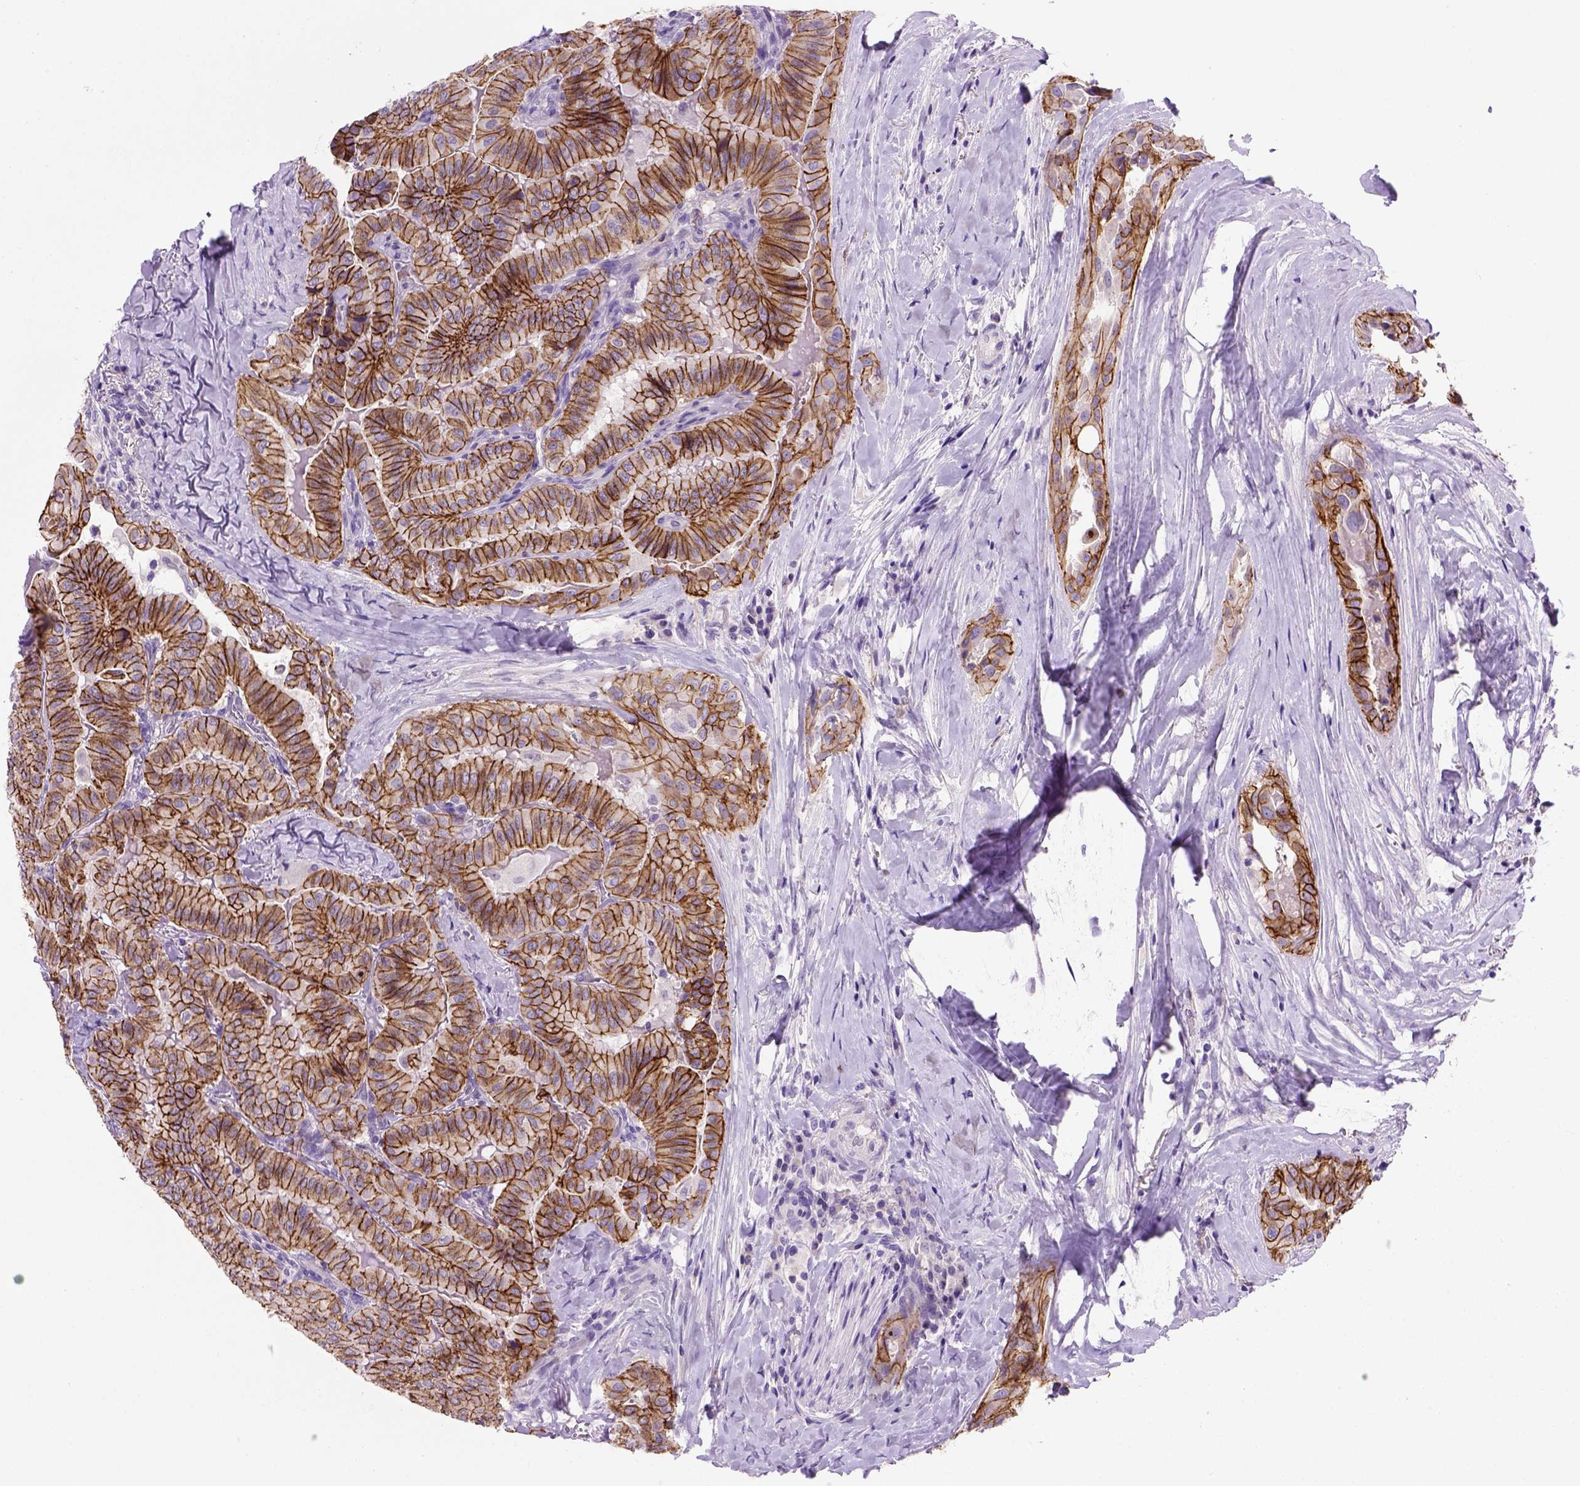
{"staining": {"intensity": "strong", "quantity": ">75%", "location": "cytoplasmic/membranous"}, "tissue": "thyroid cancer", "cell_type": "Tumor cells", "image_type": "cancer", "snomed": [{"axis": "morphology", "description": "Papillary adenocarcinoma, NOS"}, {"axis": "topography", "description": "Thyroid gland"}], "caption": "Strong cytoplasmic/membranous expression for a protein is seen in about >75% of tumor cells of papillary adenocarcinoma (thyroid) using immunohistochemistry (IHC).", "gene": "CDH1", "patient": {"sex": "female", "age": 68}}